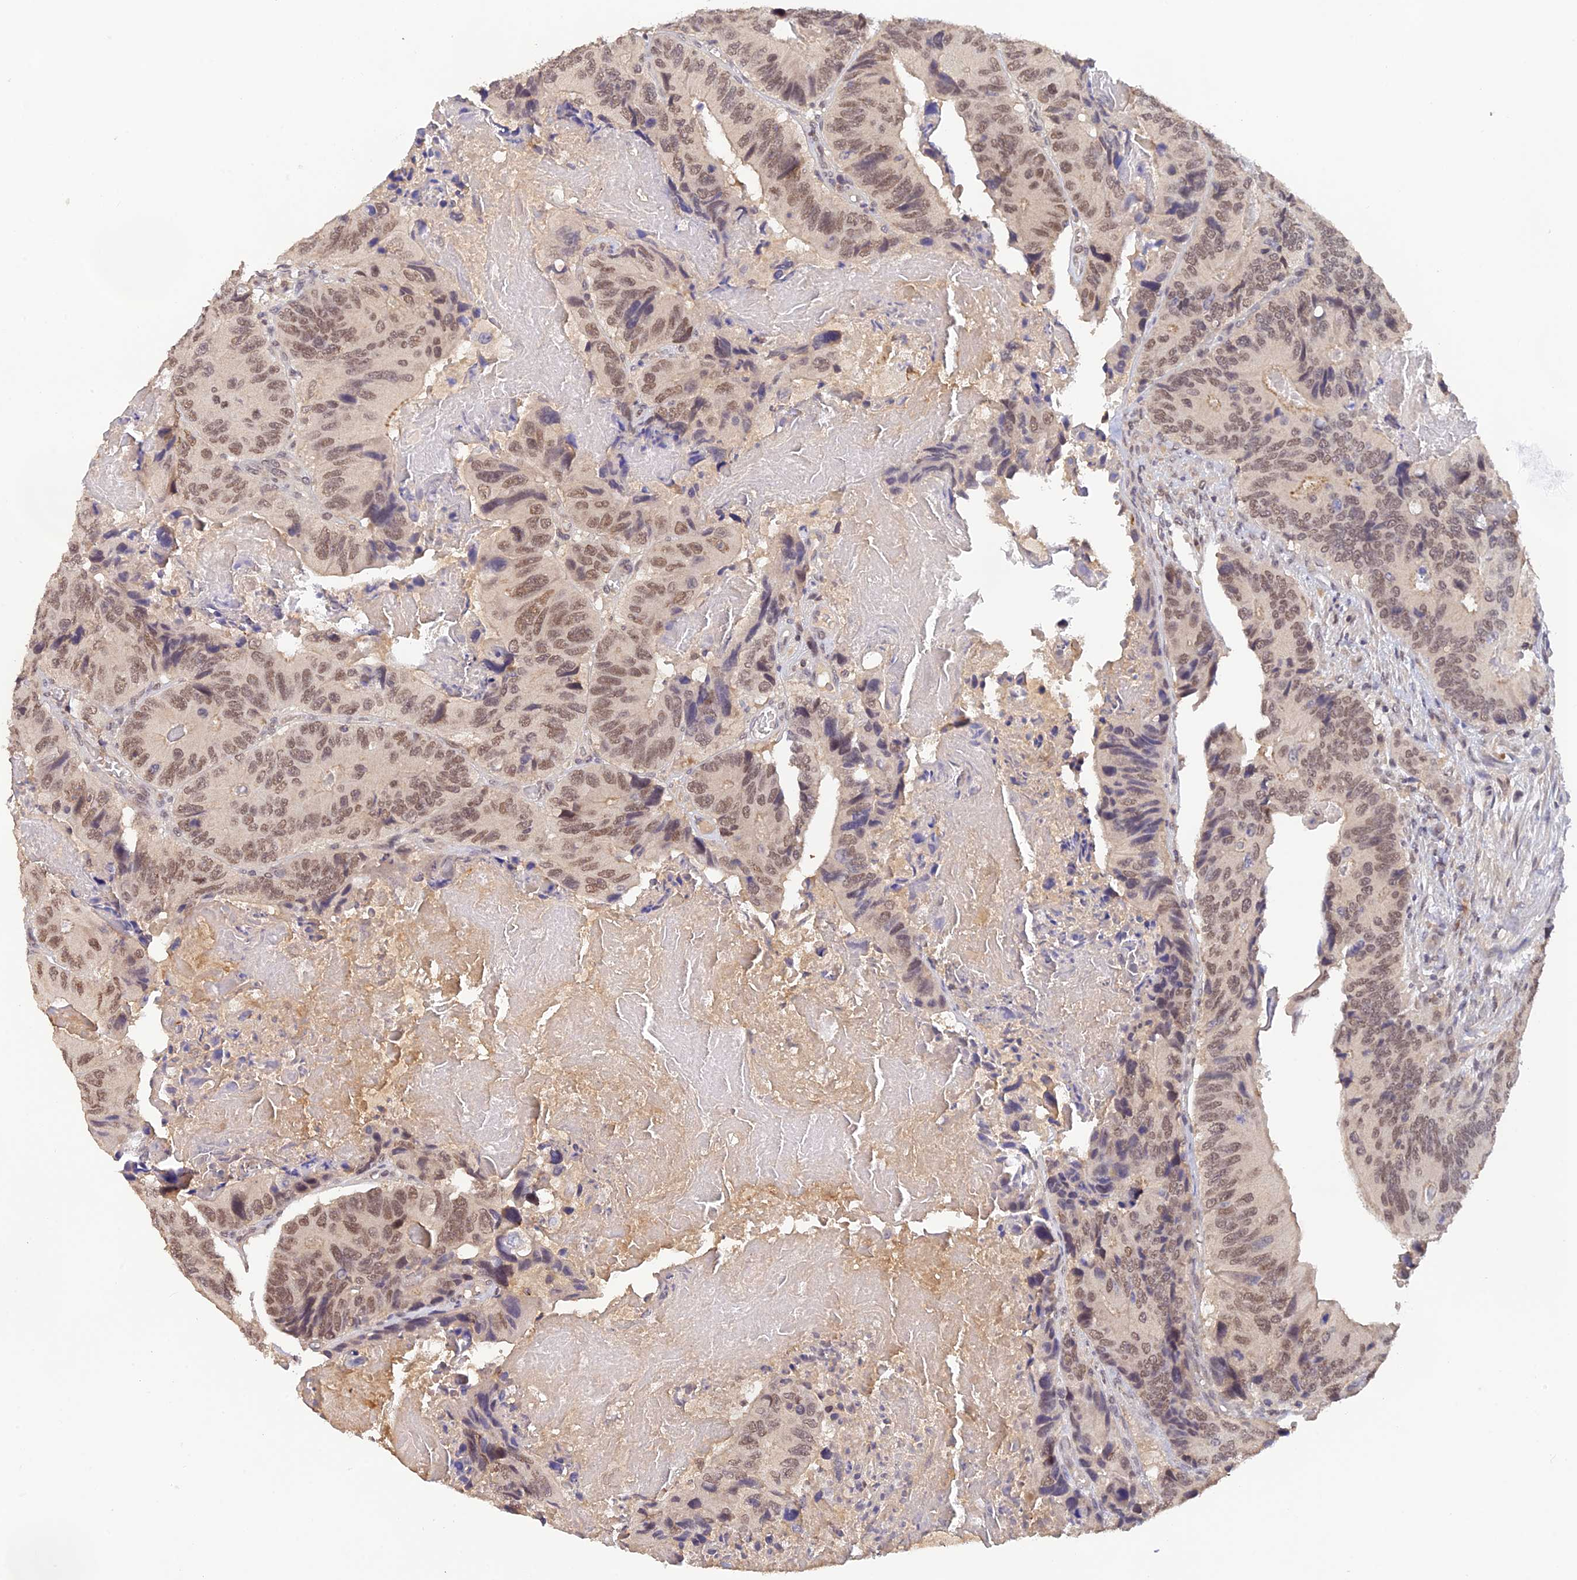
{"staining": {"intensity": "moderate", "quantity": ">75%", "location": "nuclear"}, "tissue": "colorectal cancer", "cell_type": "Tumor cells", "image_type": "cancer", "snomed": [{"axis": "morphology", "description": "Adenocarcinoma, NOS"}, {"axis": "topography", "description": "Colon"}], "caption": "This histopathology image shows colorectal adenocarcinoma stained with immunohistochemistry (IHC) to label a protein in brown. The nuclear of tumor cells show moderate positivity for the protein. Nuclei are counter-stained blue.", "gene": "ZNF436", "patient": {"sex": "male", "age": 84}}